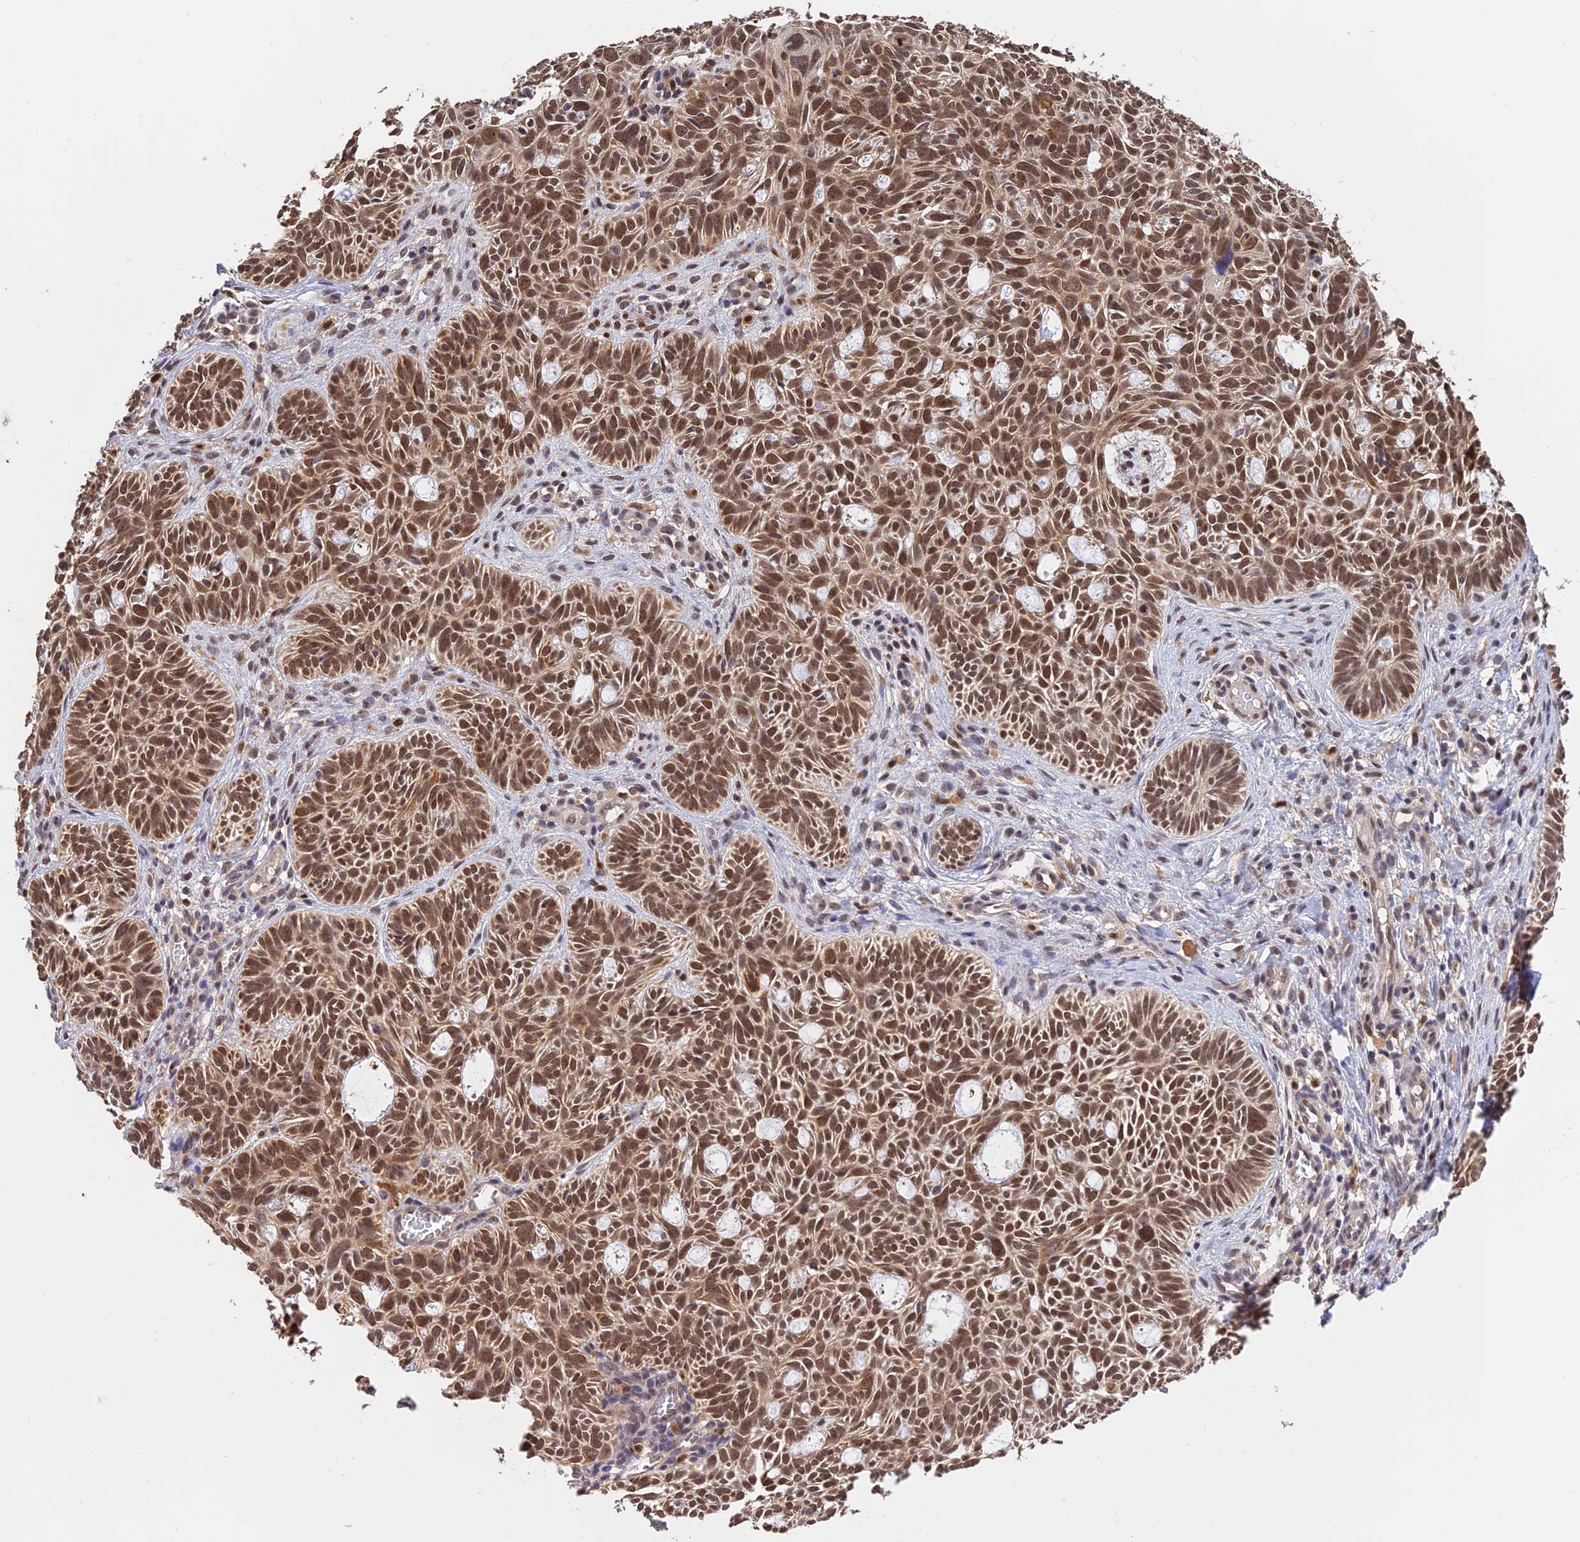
{"staining": {"intensity": "moderate", "quantity": ">75%", "location": "cytoplasmic/membranous,nuclear"}, "tissue": "skin cancer", "cell_type": "Tumor cells", "image_type": "cancer", "snomed": [{"axis": "morphology", "description": "Basal cell carcinoma"}, {"axis": "topography", "description": "Skin"}], "caption": "The immunohistochemical stain highlights moderate cytoplasmic/membranous and nuclear expression in tumor cells of skin cancer tissue.", "gene": "MNS1", "patient": {"sex": "male", "age": 69}}